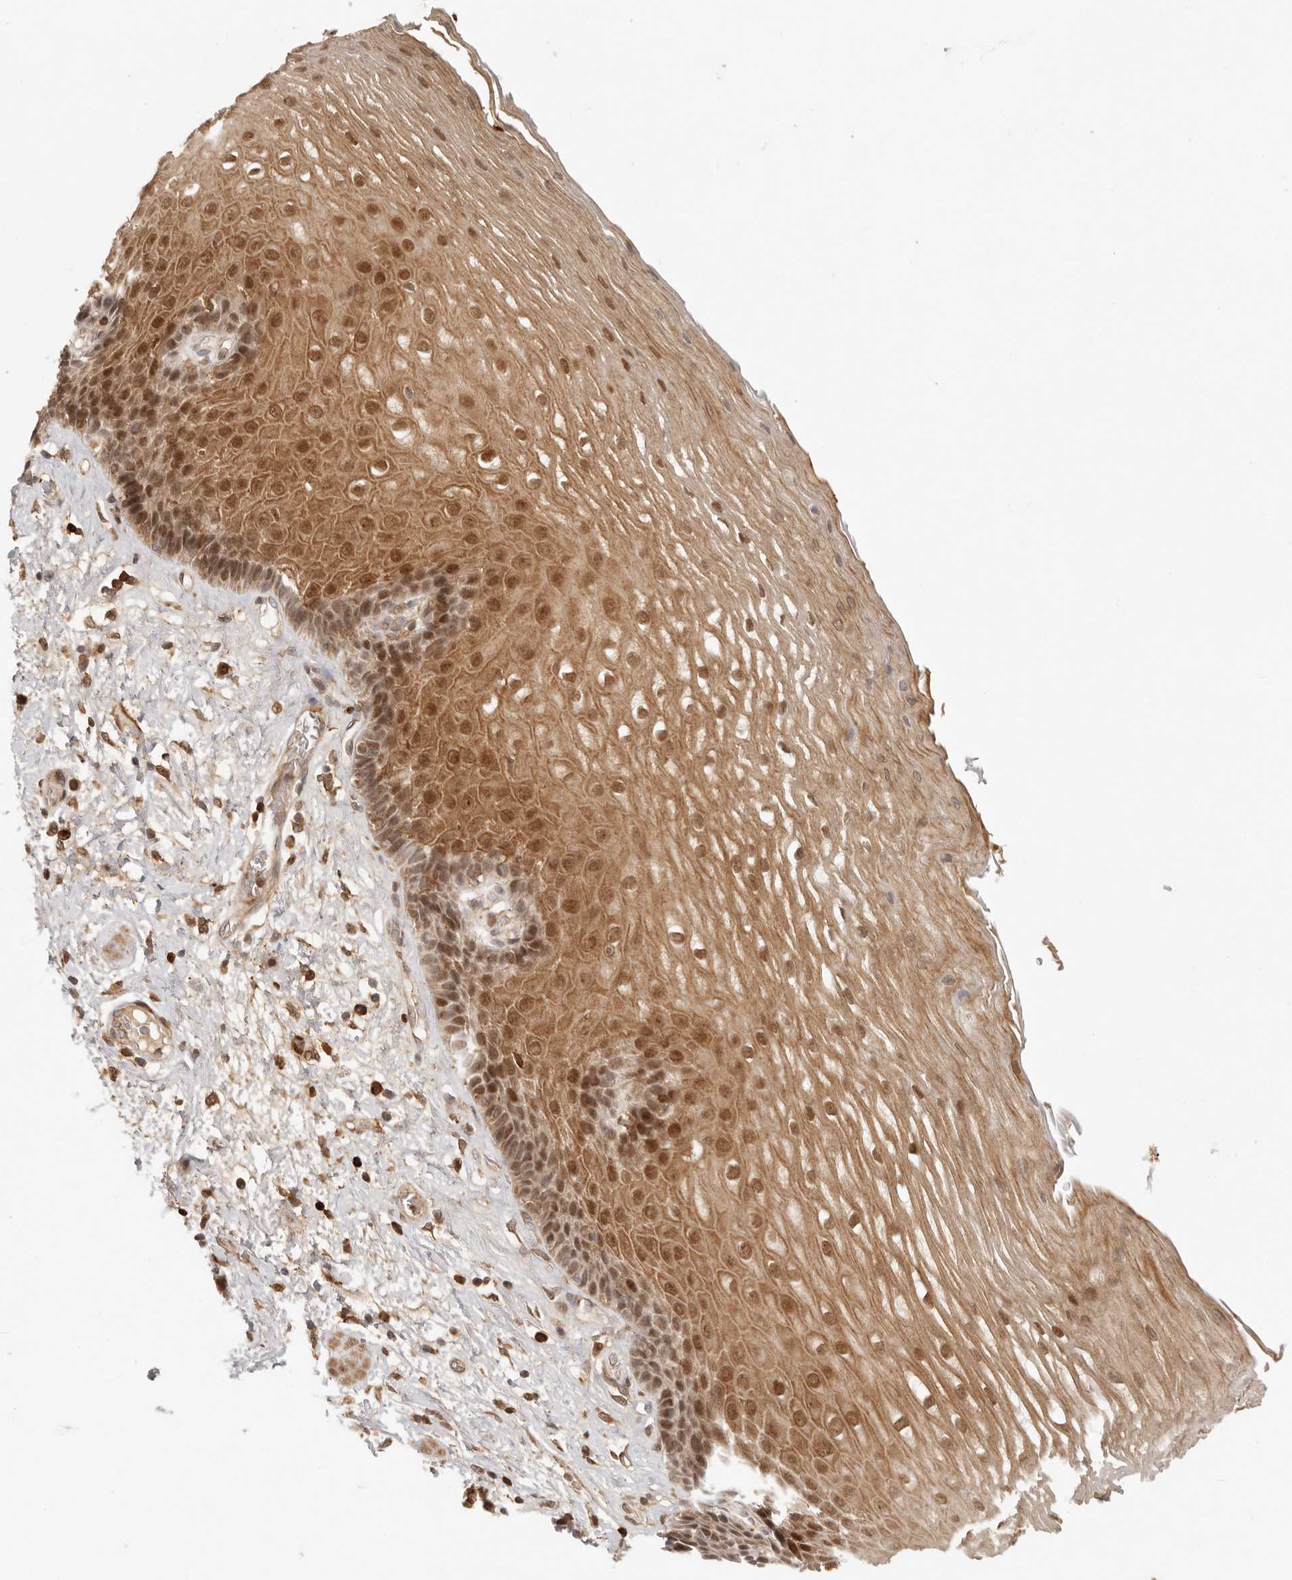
{"staining": {"intensity": "strong", "quantity": ">75%", "location": "cytoplasmic/membranous,nuclear"}, "tissue": "esophagus", "cell_type": "Squamous epithelial cells", "image_type": "normal", "snomed": [{"axis": "morphology", "description": "Normal tissue, NOS"}, {"axis": "morphology", "description": "Adenocarcinoma, NOS"}, {"axis": "topography", "description": "Esophagus"}], "caption": "This is a micrograph of immunohistochemistry staining of benign esophagus, which shows strong positivity in the cytoplasmic/membranous,nuclear of squamous epithelial cells.", "gene": "AHDC1", "patient": {"sex": "male", "age": 62}}